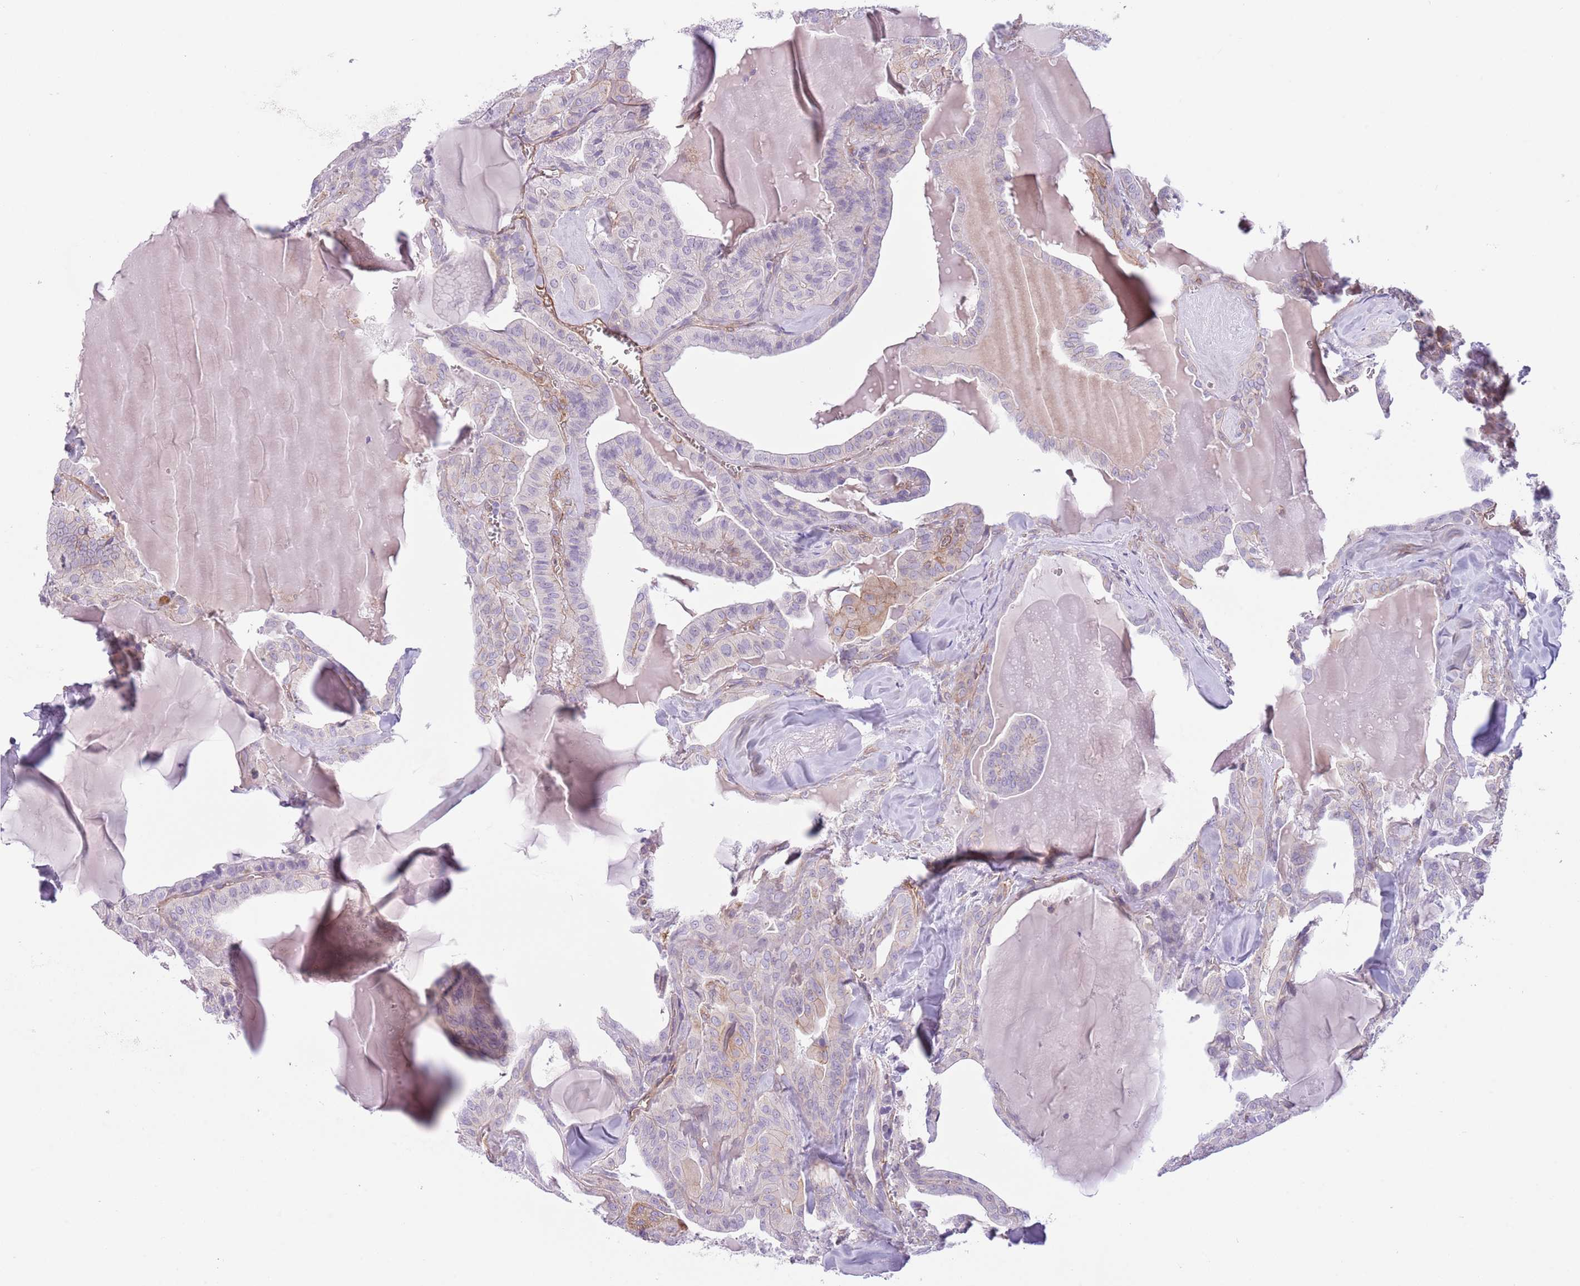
{"staining": {"intensity": "negative", "quantity": "none", "location": "none"}, "tissue": "thyroid cancer", "cell_type": "Tumor cells", "image_type": "cancer", "snomed": [{"axis": "morphology", "description": "Papillary adenocarcinoma, NOS"}, {"axis": "topography", "description": "Thyroid gland"}], "caption": "A micrograph of human thyroid cancer is negative for staining in tumor cells.", "gene": "RBP3", "patient": {"sex": "male", "age": 52}}